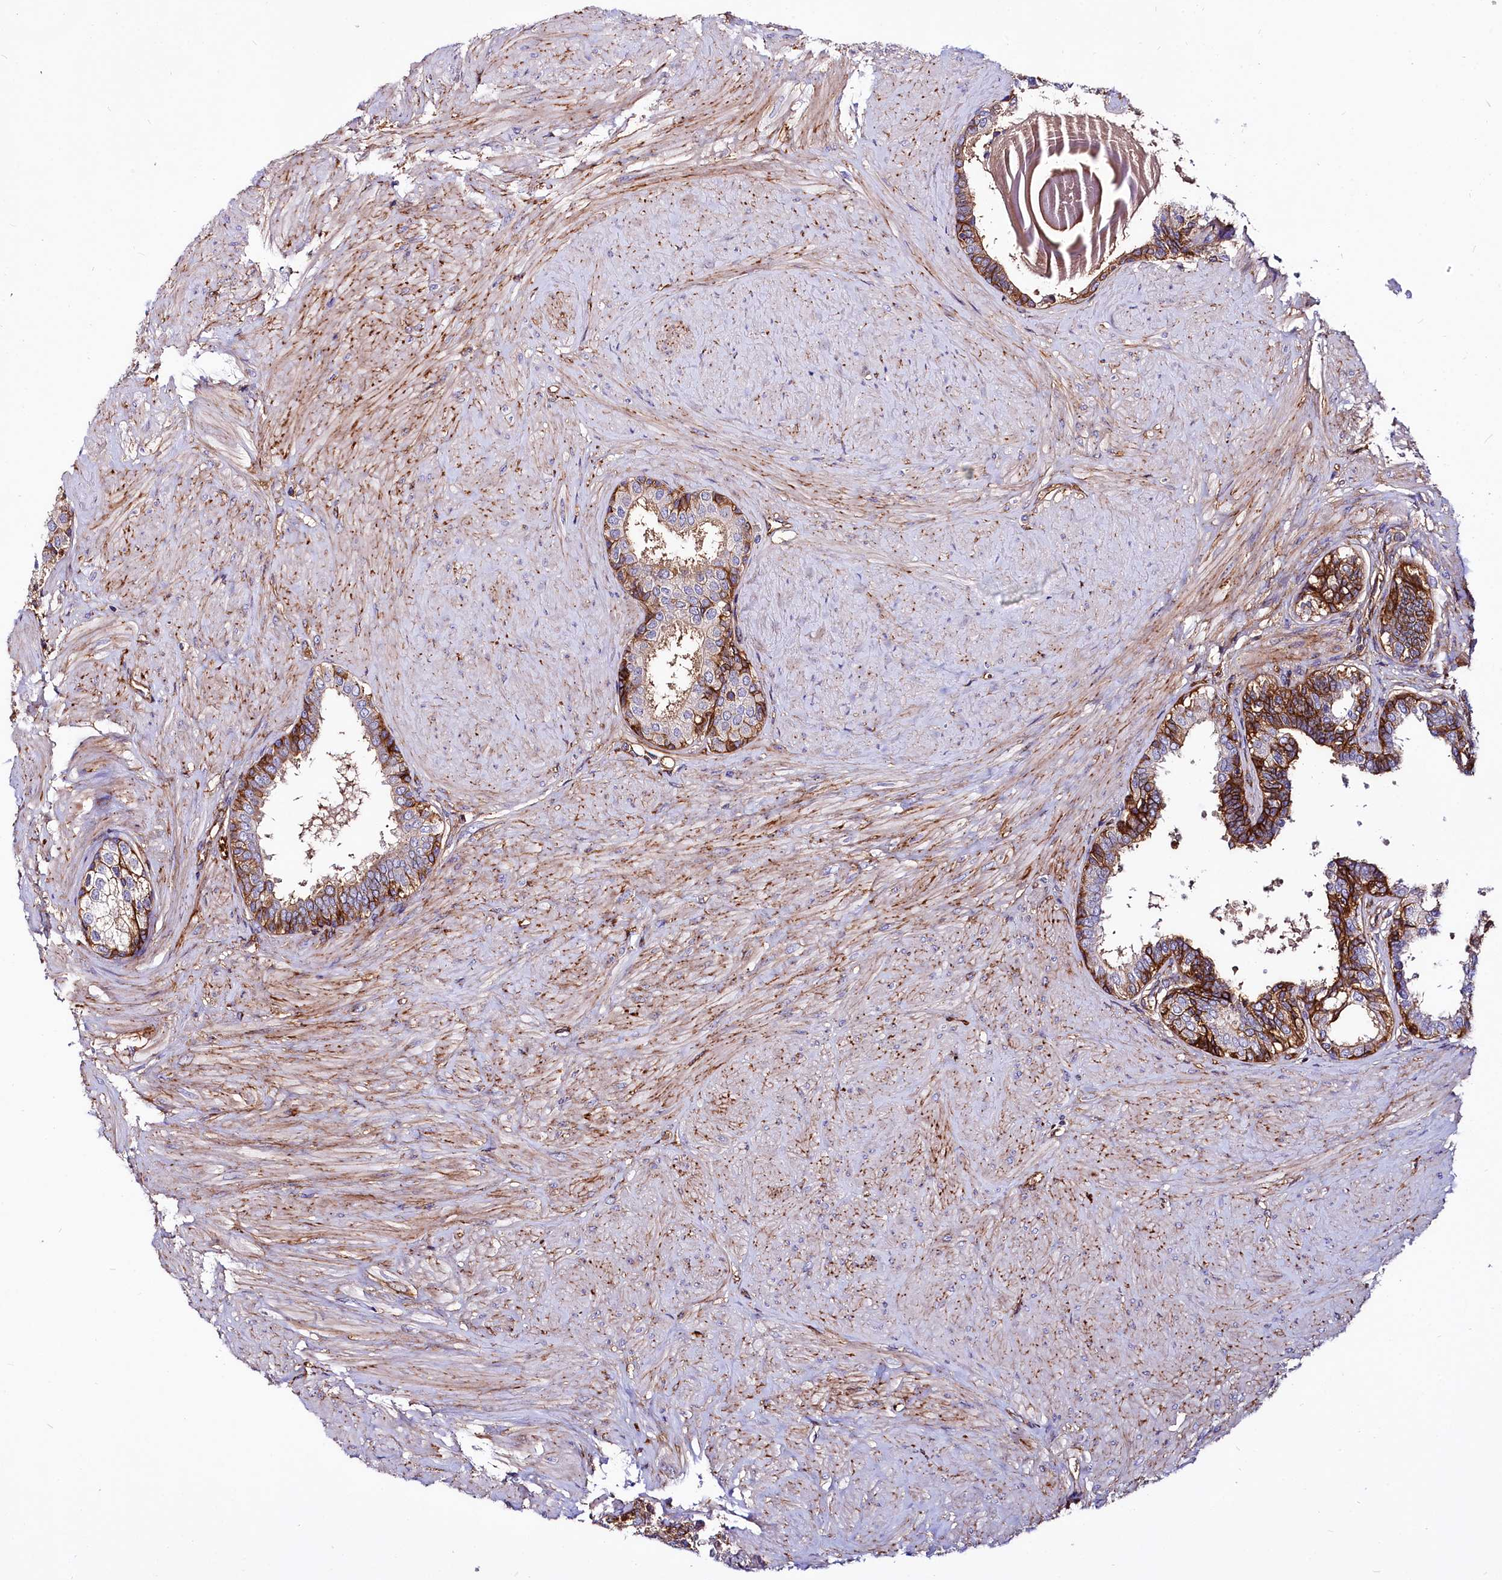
{"staining": {"intensity": "strong", "quantity": "25%-75%", "location": "cytoplasmic/membranous"}, "tissue": "prostate", "cell_type": "Glandular cells", "image_type": "normal", "snomed": [{"axis": "morphology", "description": "Normal tissue, NOS"}, {"axis": "topography", "description": "Prostate"}], "caption": "Immunohistochemical staining of unremarkable human prostate shows 25%-75% levels of strong cytoplasmic/membranous protein positivity in about 25%-75% of glandular cells.", "gene": "ANO6", "patient": {"sex": "male", "age": 48}}